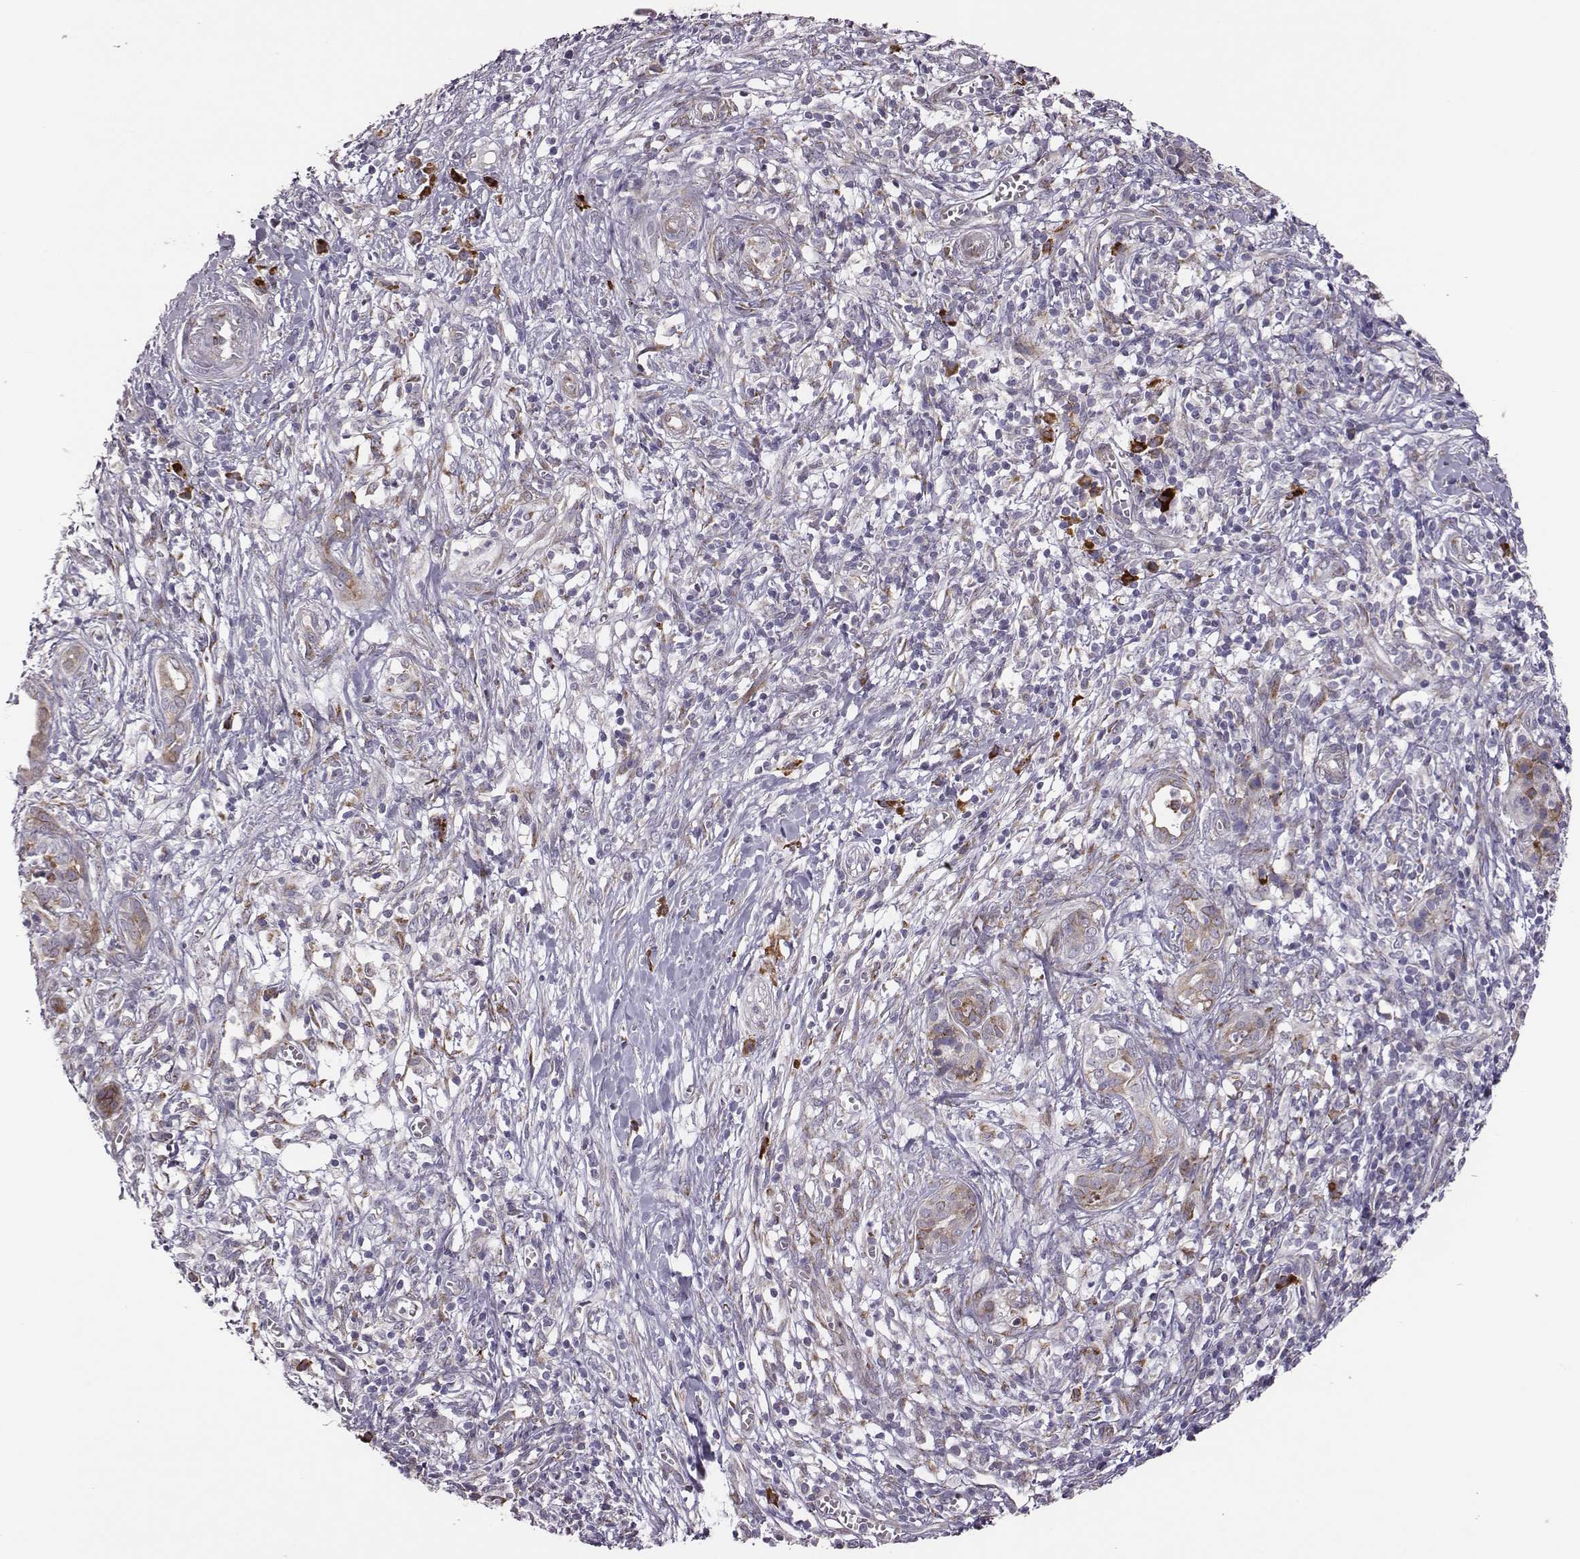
{"staining": {"intensity": "moderate", "quantity": ">75%", "location": "cytoplasmic/membranous"}, "tissue": "pancreatic cancer", "cell_type": "Tumor cells", "image_type": "cancer", "snomed": [{"axis": "morphology", "description": "Adenocarcinoma, NOS"}, {"axis": "topography", "description": "Pancreas"}], "caption": "Protein staining by immunohistochemistry shows moderate cytoplasmic/membranous staining in approximately >75% of tumor cells in pancreatic cancer.", "gene": "SELENOI", "patient": {"sex": "male", "age": 61}}